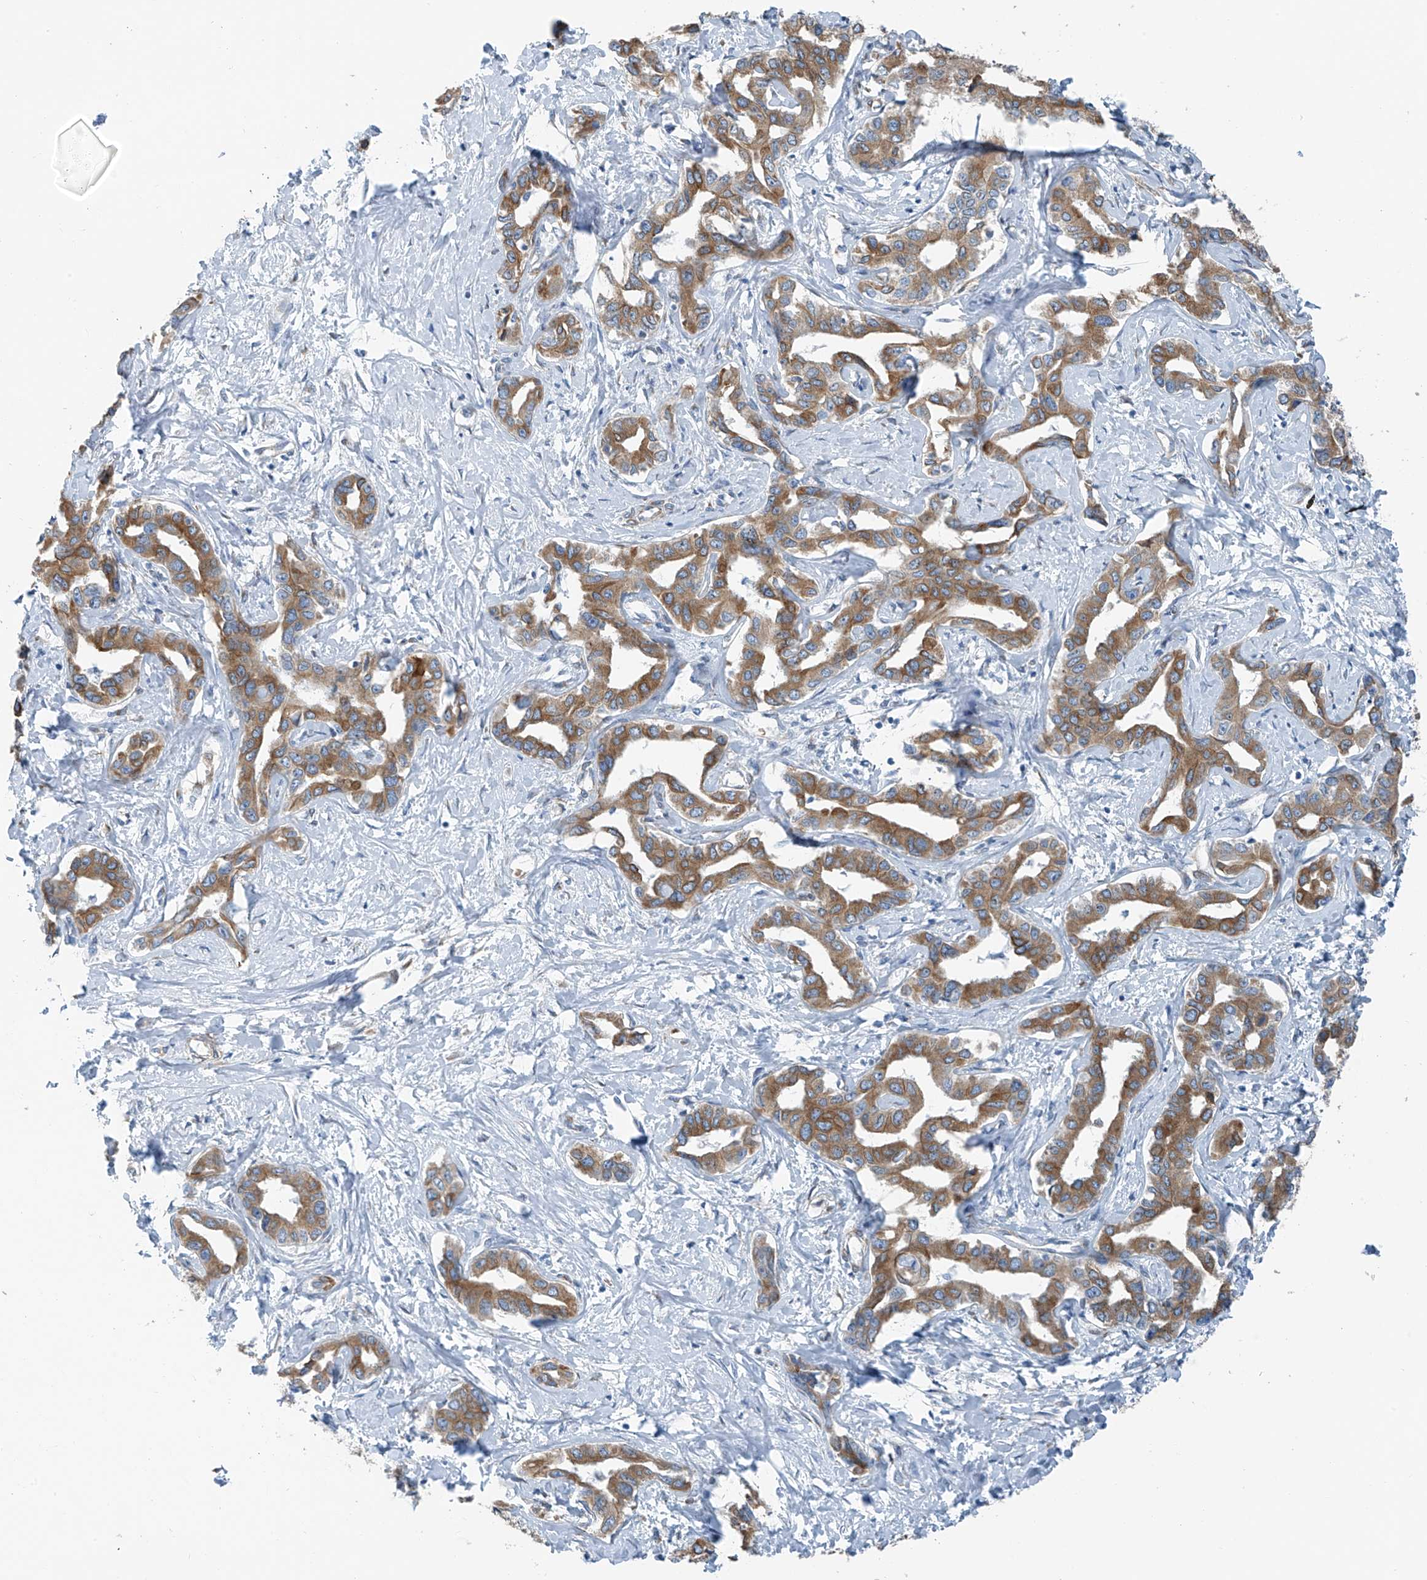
{"staining": {"intensity": "moderate", "quantity": ">75%", "location": "cytoplasmic/membranous"}, "tissue": "liver cancer", "cell_type": "Tumor cells", "image_type": "cancer", "snomed": [{"axis": "morphology", "description": "Cholangiocarcinoma"}, {"axis": "topography", "description": "Liver"}], "caption": "The micrograph displays staining of cholangiocarcinoma (liver), revealing moderate cytoplasmic/membranous protein staining (brown color) within tumor cells. The staining is performed using DAB brown chromogen to label protein expression. The nuclei are counter-stained blue using hematoxylin.", "gene": "RCN2", "patient": {"sex": "male", "age": 59}}